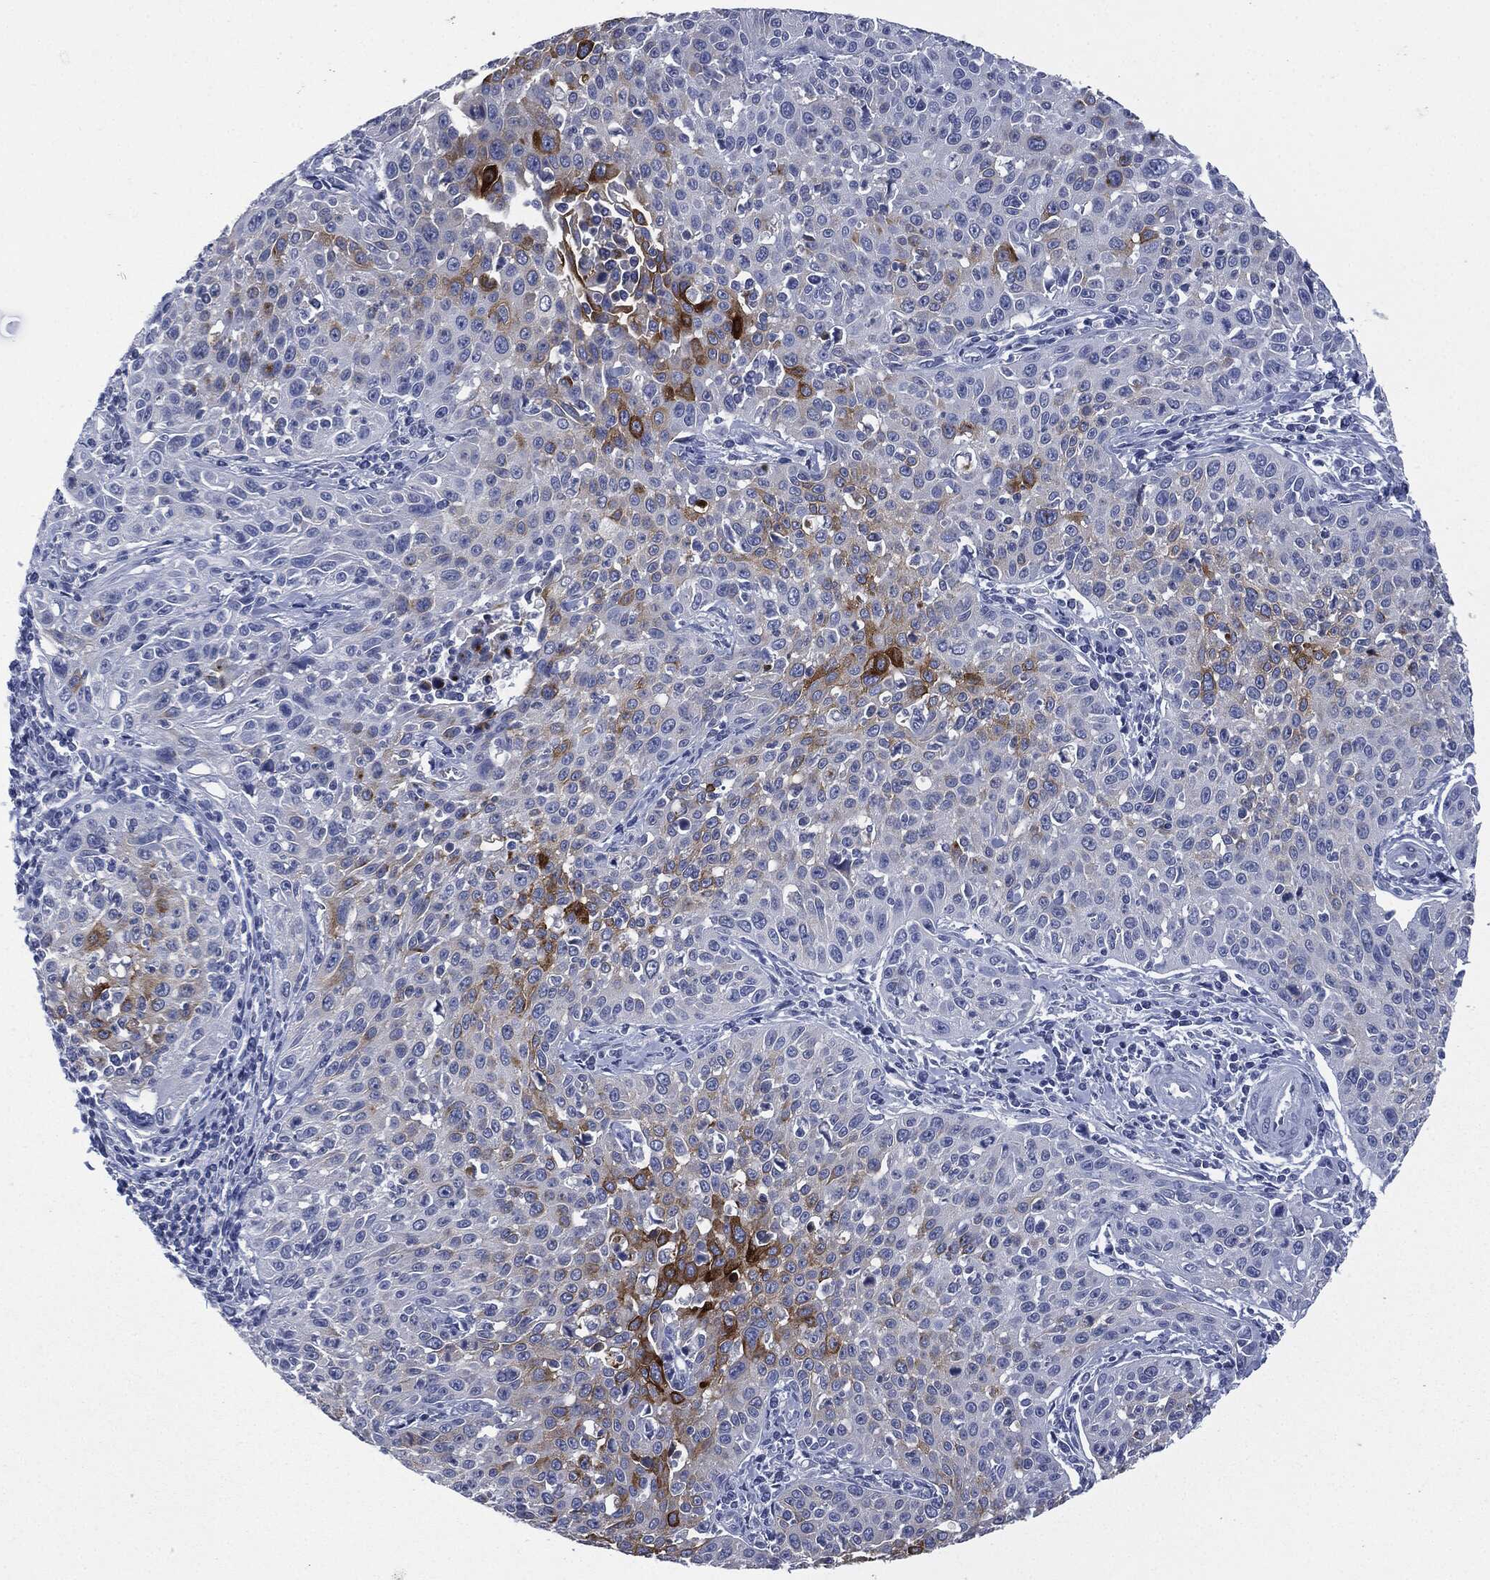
{"staining": {"intensity": "strong", "quantity": "<25%", "location": "cytoplasmic/membranous"}, "tissue": "cervical cancer", "cell_type": "Tumor cells", "image_type": "cancer", "snomed": [{"axis": "morphology", "description": "Squamous cell carcinoma, NOS"}, {"axis": "topography", "description": "Cervix"}], "caption": "Human cervical cancer stained with a protein marker reveals strong staining in tumor cells.", "gene": "MUC16", "patient": {"sex": "female", "age": 26}}